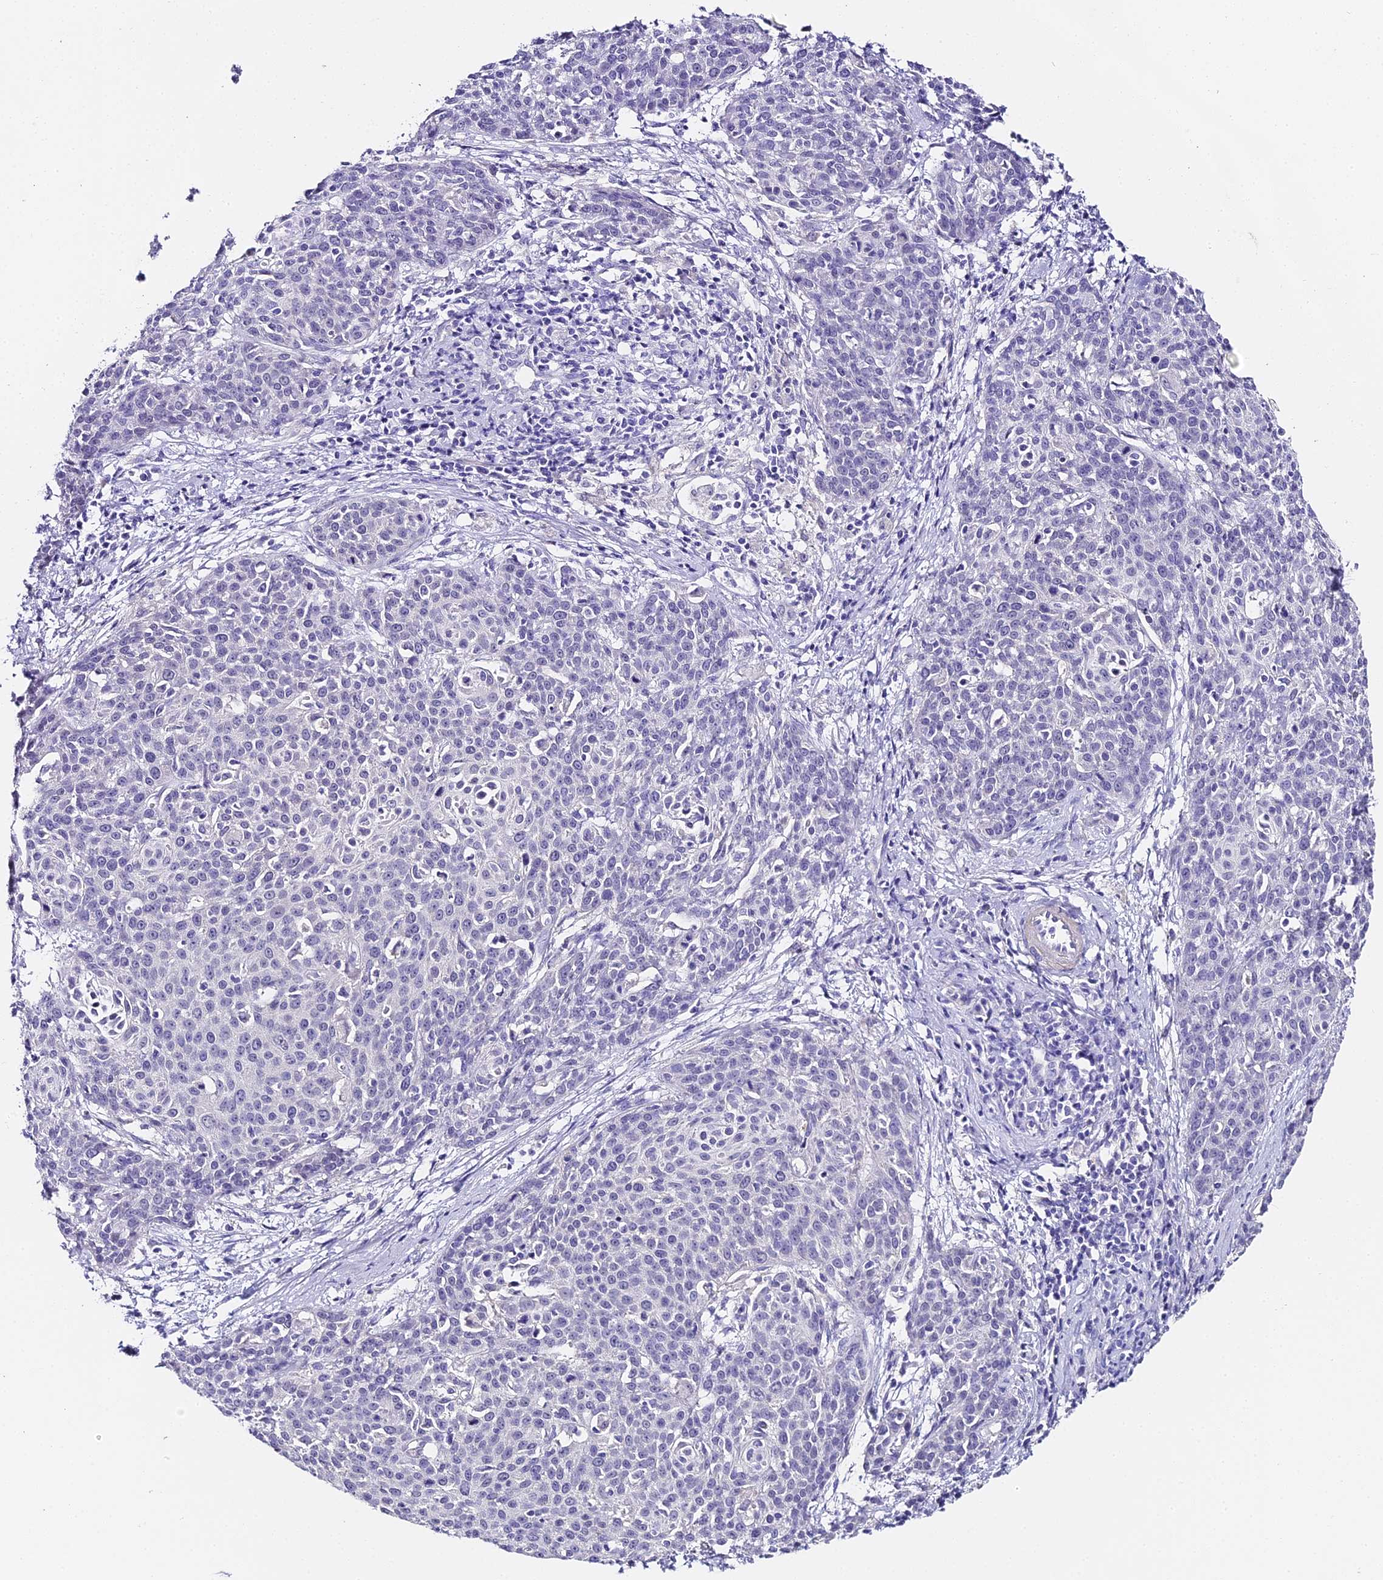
{"staining": {"intensity": "negative", "quantity": "none", "location": "none"}, "tissue": "cervical cancer", "cell_type": "Tumor cells", "image_type": "cancer", "snomed": [{"axis": "morphology", "description": "Squamous cell carcinoma, NOS"}, {"axis": "topography", "description": "Cervix"}], "caption": "This is an IHC histopathology image of human cervical cancer (squamous cell carcinoma). There is no expression in tumor cells.", "gene": "ABHD14A-ACY1", "patient": {"sex": "female", "age": 38}}